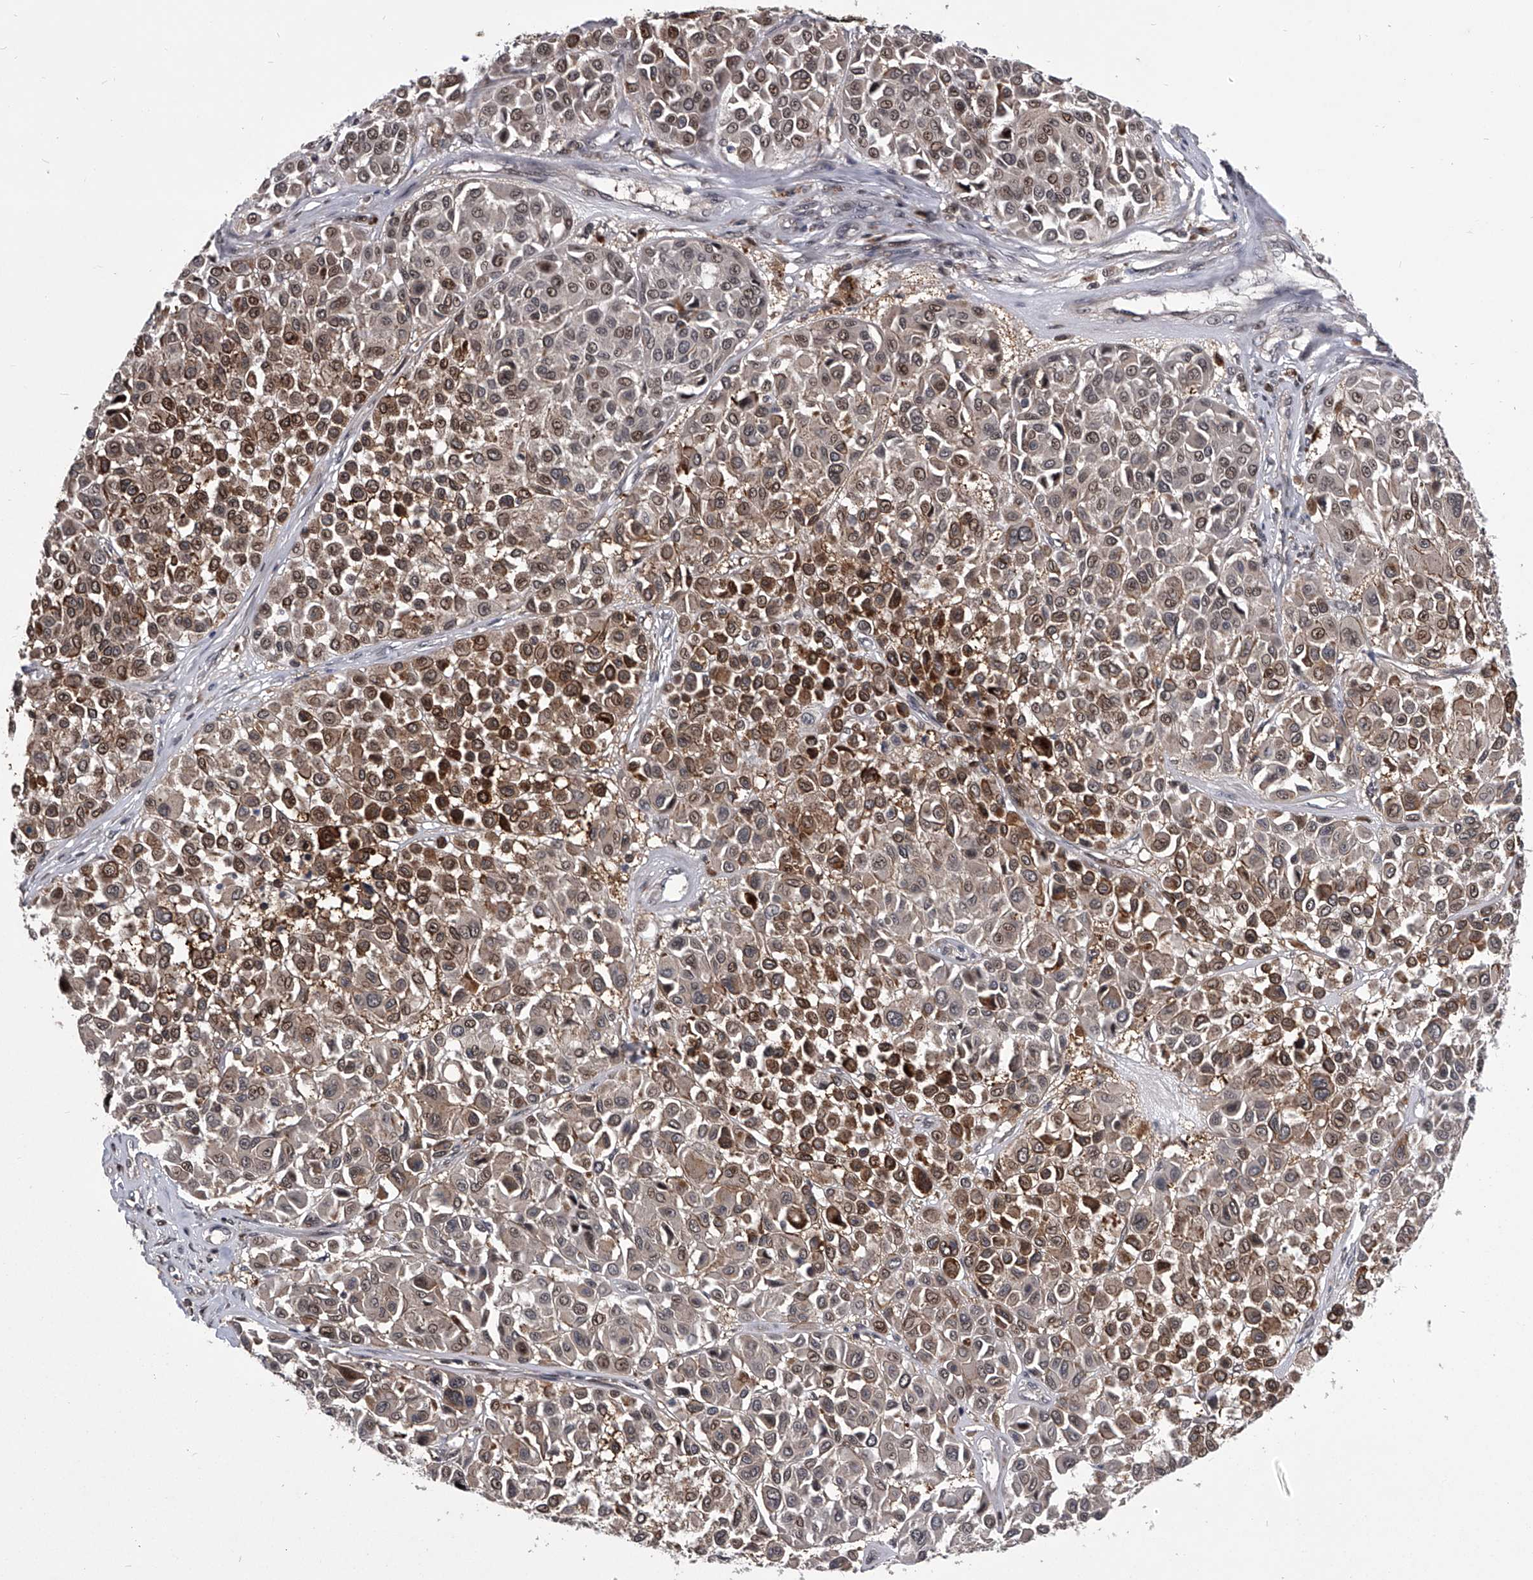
{"staining": {"intensity": "moderate", "quantity": ">75%", "location": "cytoplasmic/membranous,nuclear"}, "tissue": "melanoma", "cell_type": "Tumor cells", "image_type": "cancer", "snomed": [{"axis": "morphology", "description": "Malignant melanoma, Metastatic site"}, {"axis": "topography", "description": "Soft tissue"}], "caption": "Immunohistochemistry histopathology image of human malignant melanoma (metastatic site) stained for a protein (brown), which shows medium levels of moderate cytoplasmic/membranous and nuclear positivity in approximately >75% of tumor cells.", "gene": "CMTR1", "patient": {"sex": "male", "age": 41}}